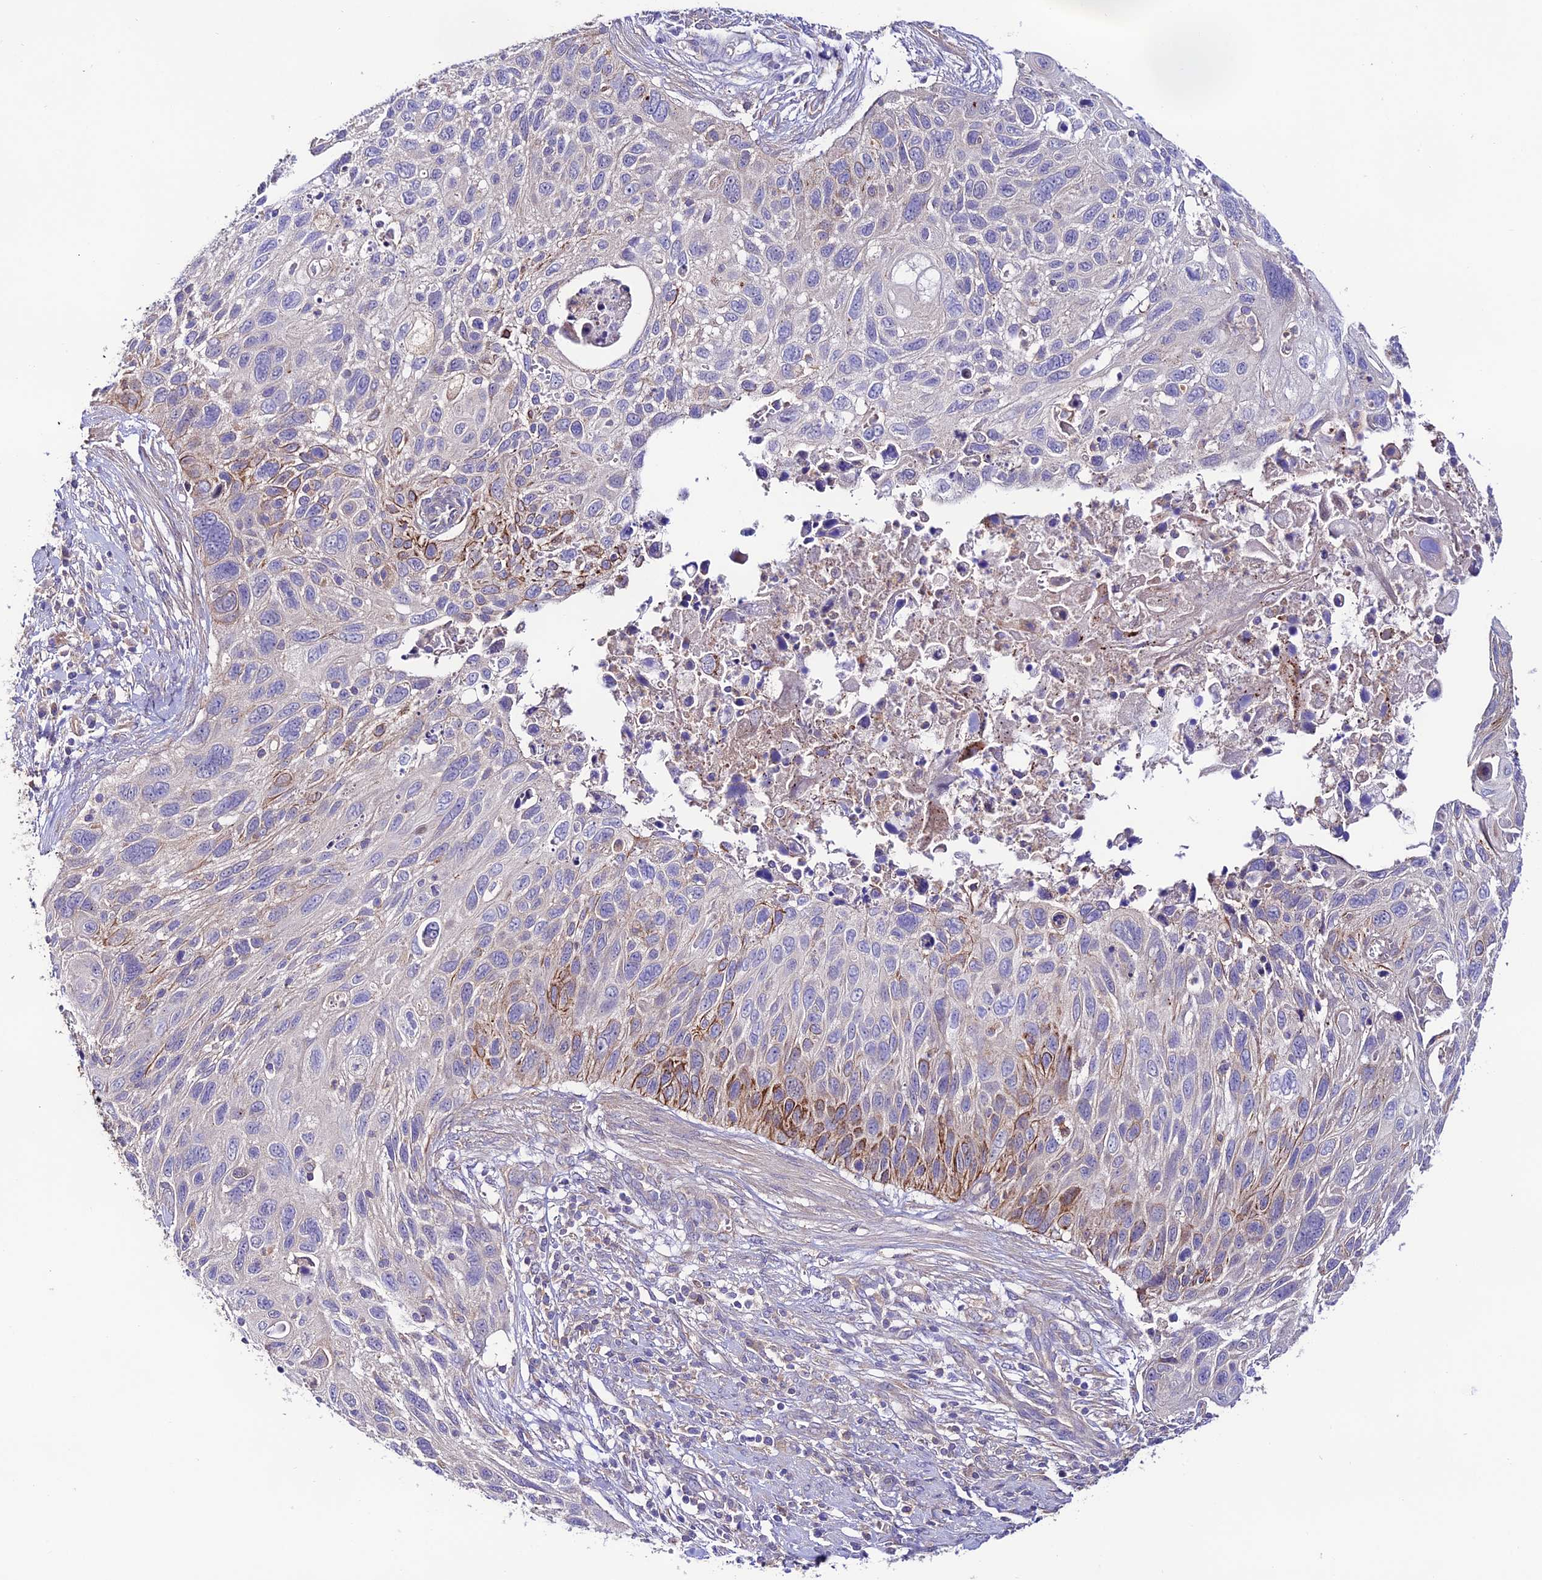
{"staining": {"intensity": "moderate", "quantity": "<25%", "location": "cytoplasmic/membranous"}, "tissue": "cervical cancer", "cell_type": "Tumor cells", "image_type": "cancer", "snomed": [{"axis": "morphology", "description": "Squamous cell carcinoma, NOS"}, {"axis": "topography", "description": "Cervix"}], "caption": "A histopathology image showing moderate cytoplasmic/membranous expression in approximately <25% of tumor cells in squamous cell carcinoma (cervical), as visualized by brown immunohistochemical staining.", "gene": "BRME1", "patient": {"sex": "female", "age": 70}}